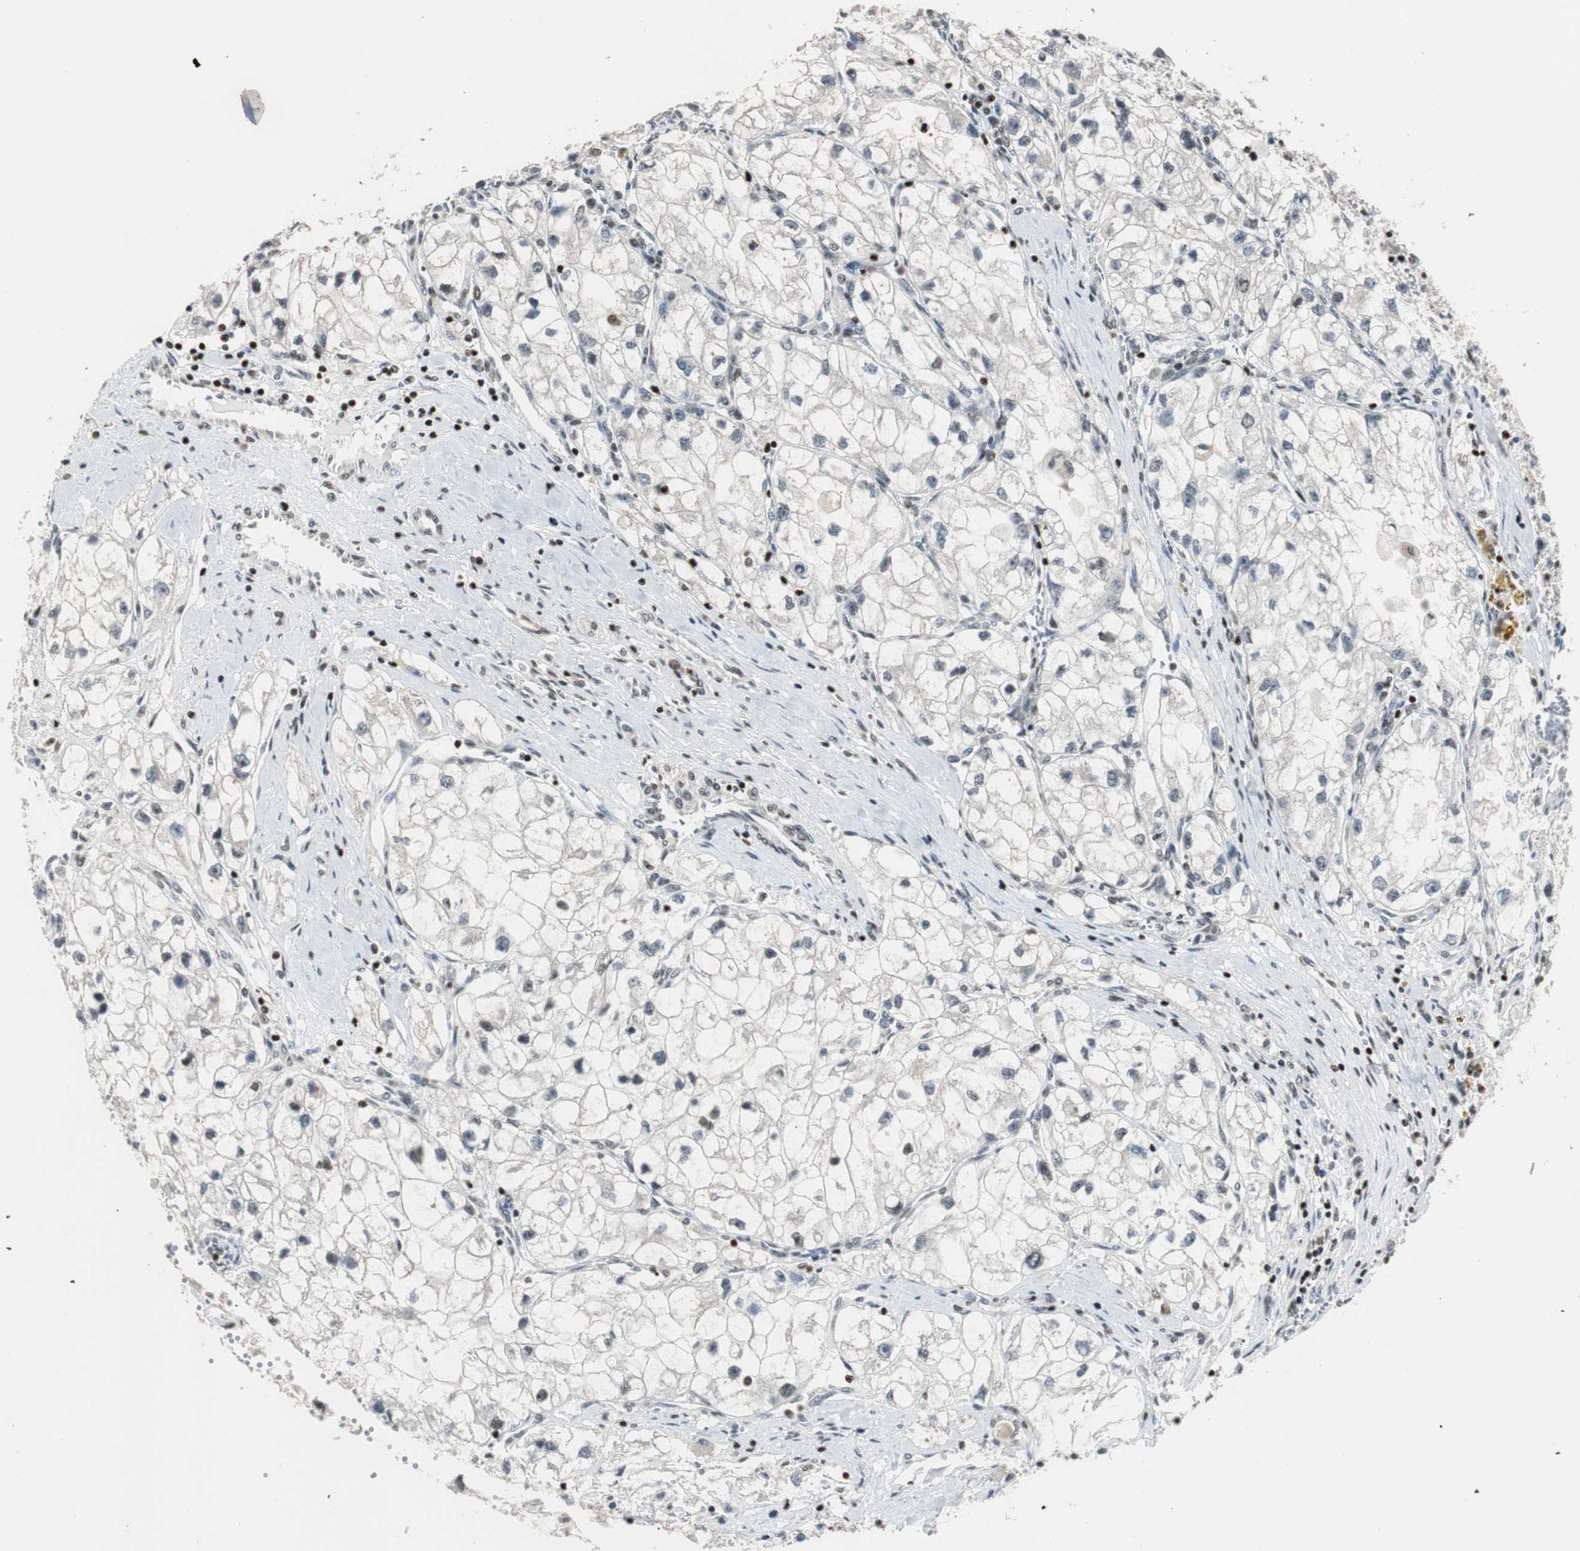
{"staining": {"intensity": "negative", "quantity": "none", "location": "none"}, "tissue": "renal cancer", "cell_type": "Tumor cells", "image_type": "cancer", "snomed": [{"axis": "morphology", "description": "Adenocarcinoma, NOS"}, {"axis": "topography", "description": "Kidney"}], "caption": "Renal adenocarcinoma was stained to show a protein in brown. There is no significant staining in tumor cells.", "gene": "PAXIP1", "patient": {"sex": "female", "age": 70}}